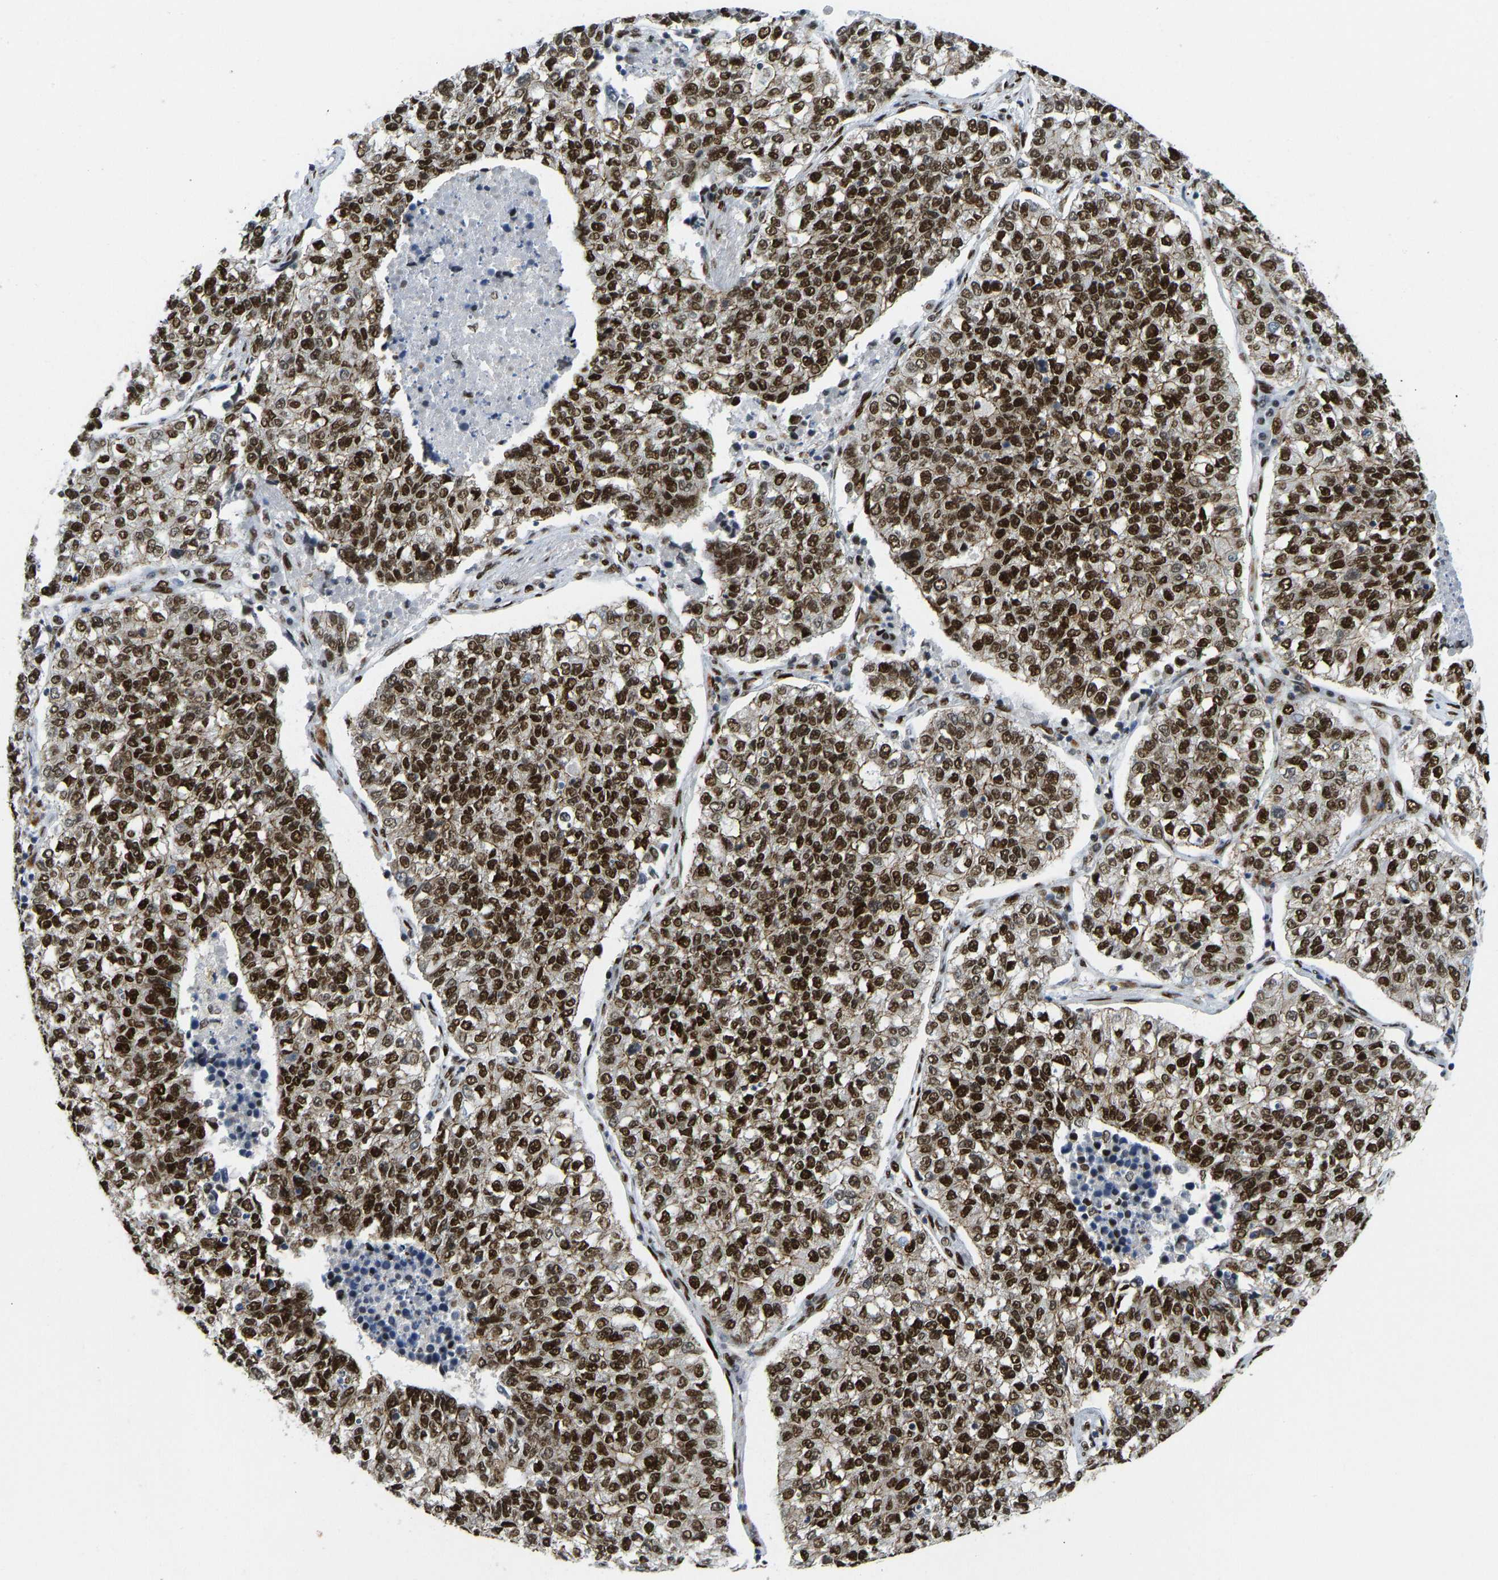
{"staining": {"intensity": "strong", "quantity": ">75%", "location": "nuclear"}, "tissue": "lung cancer", "cell_type": "Tumor cells", "image_type": "cancer", "snomed": [{"axis": "morphology", "description": "Adenocarcinoma, NOS"}, {"axis": "topography", "description": "Lung"}], "caption": "Immunohistochemistry (IHC) micrograph of lung adenocarcinoma stained for a protein (brown), which demonstrates high levels of strong nuclear expression in about >75% of tumor cells.", "gene": "FOXK1", "patient": {"sex": "male", "age": 49}}